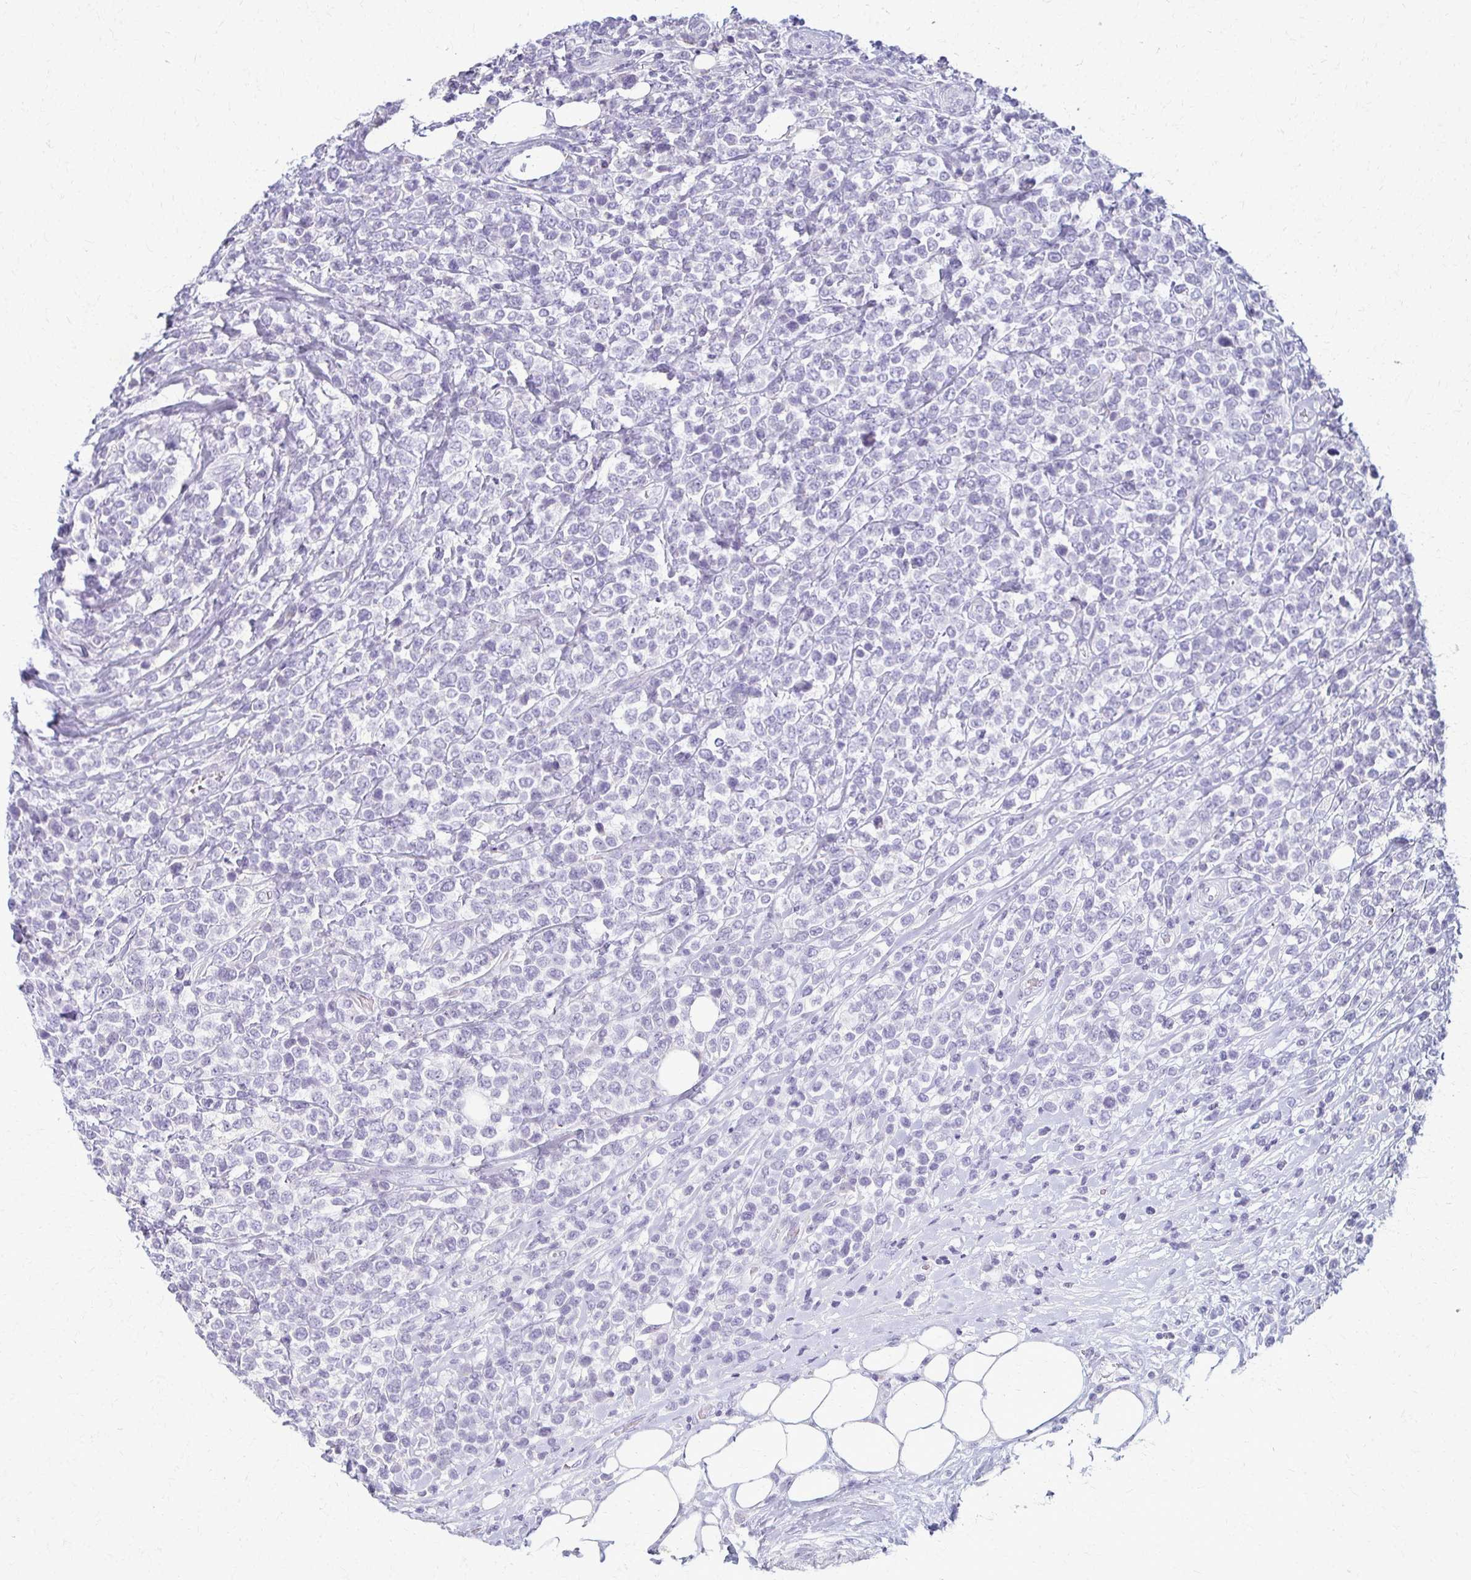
{"staining": {"intensity": "negative", "quantity": "none", "location": "none"}, "tissue": "lymphoma", "cell_type": "Tumor cells", "image_type": "cancer", "snomed": [{"axis": "morphology", "description": "Malignant lymphoma, non-Hodgkin's type, High grade"}, {"axis": "topography", "description": "Soft tissue"}], "caption": "High-grade malignant lymphoma, non-Hodgkin's type stained for a protein using immunohistochemistry reveals no expression tumor cells.", "gene": "FCGR2B", "patient": {"sex": "female", "age": 56}}